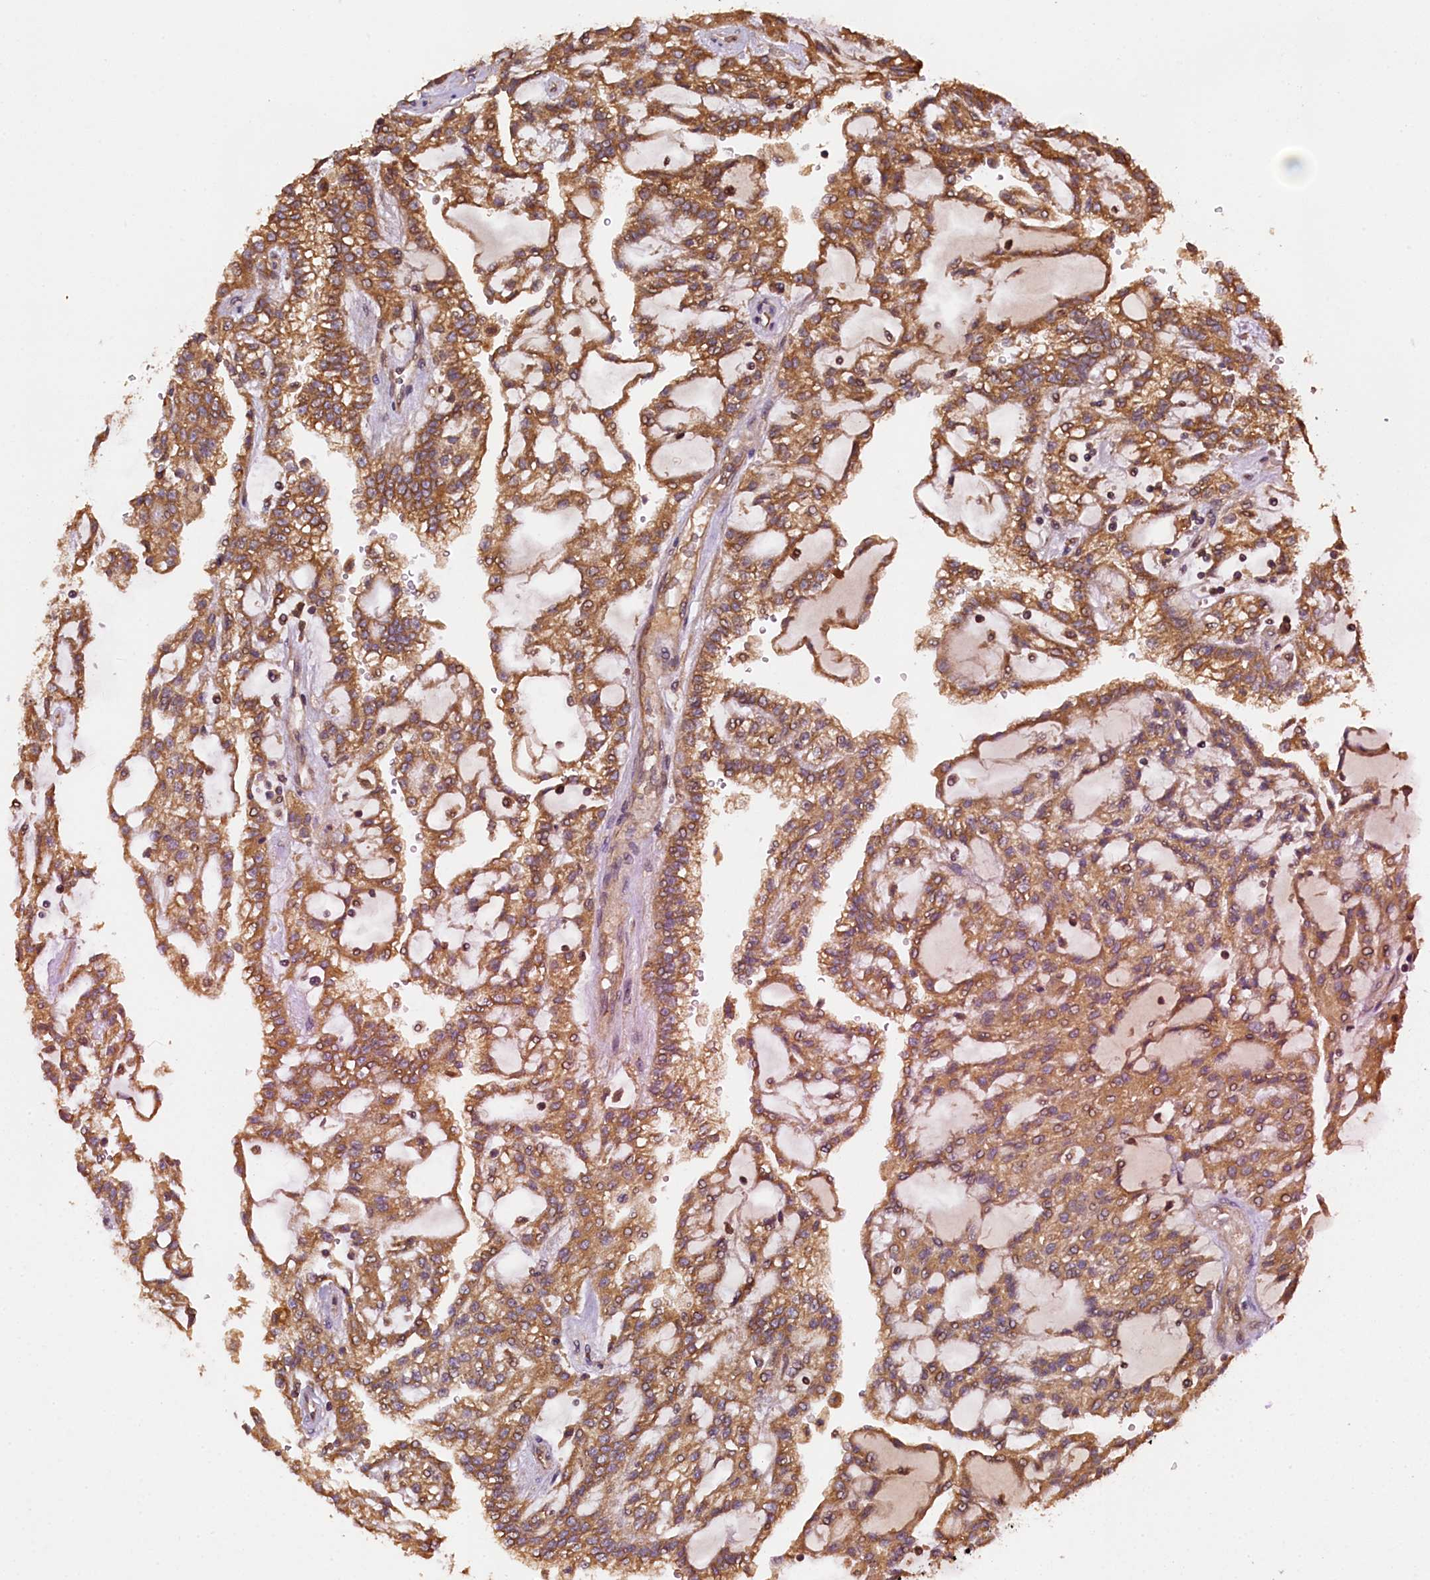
{"staining": {"intensity": "moderate", "quantity": ">75%", "location": "cytoplasmic/membranous"}, "tissue": "renal cancer", "cell_type": "Tumor cells", "image_type": "cancer", "snomed": [{"axis": "morphology", "description": "Adenocarcinoma, NOS"}, {"axis": "topography", "description": "Kidney"}], "caption": "This micrograph exhibits immunohistochemistry staining of human renal adenocarcinoma, with medium moderate cytoplasmic/membranous positivity in approximately >75% of tumor cells.", "gene": "KLC2", "patient": {"sex": "male", "age": 63}}